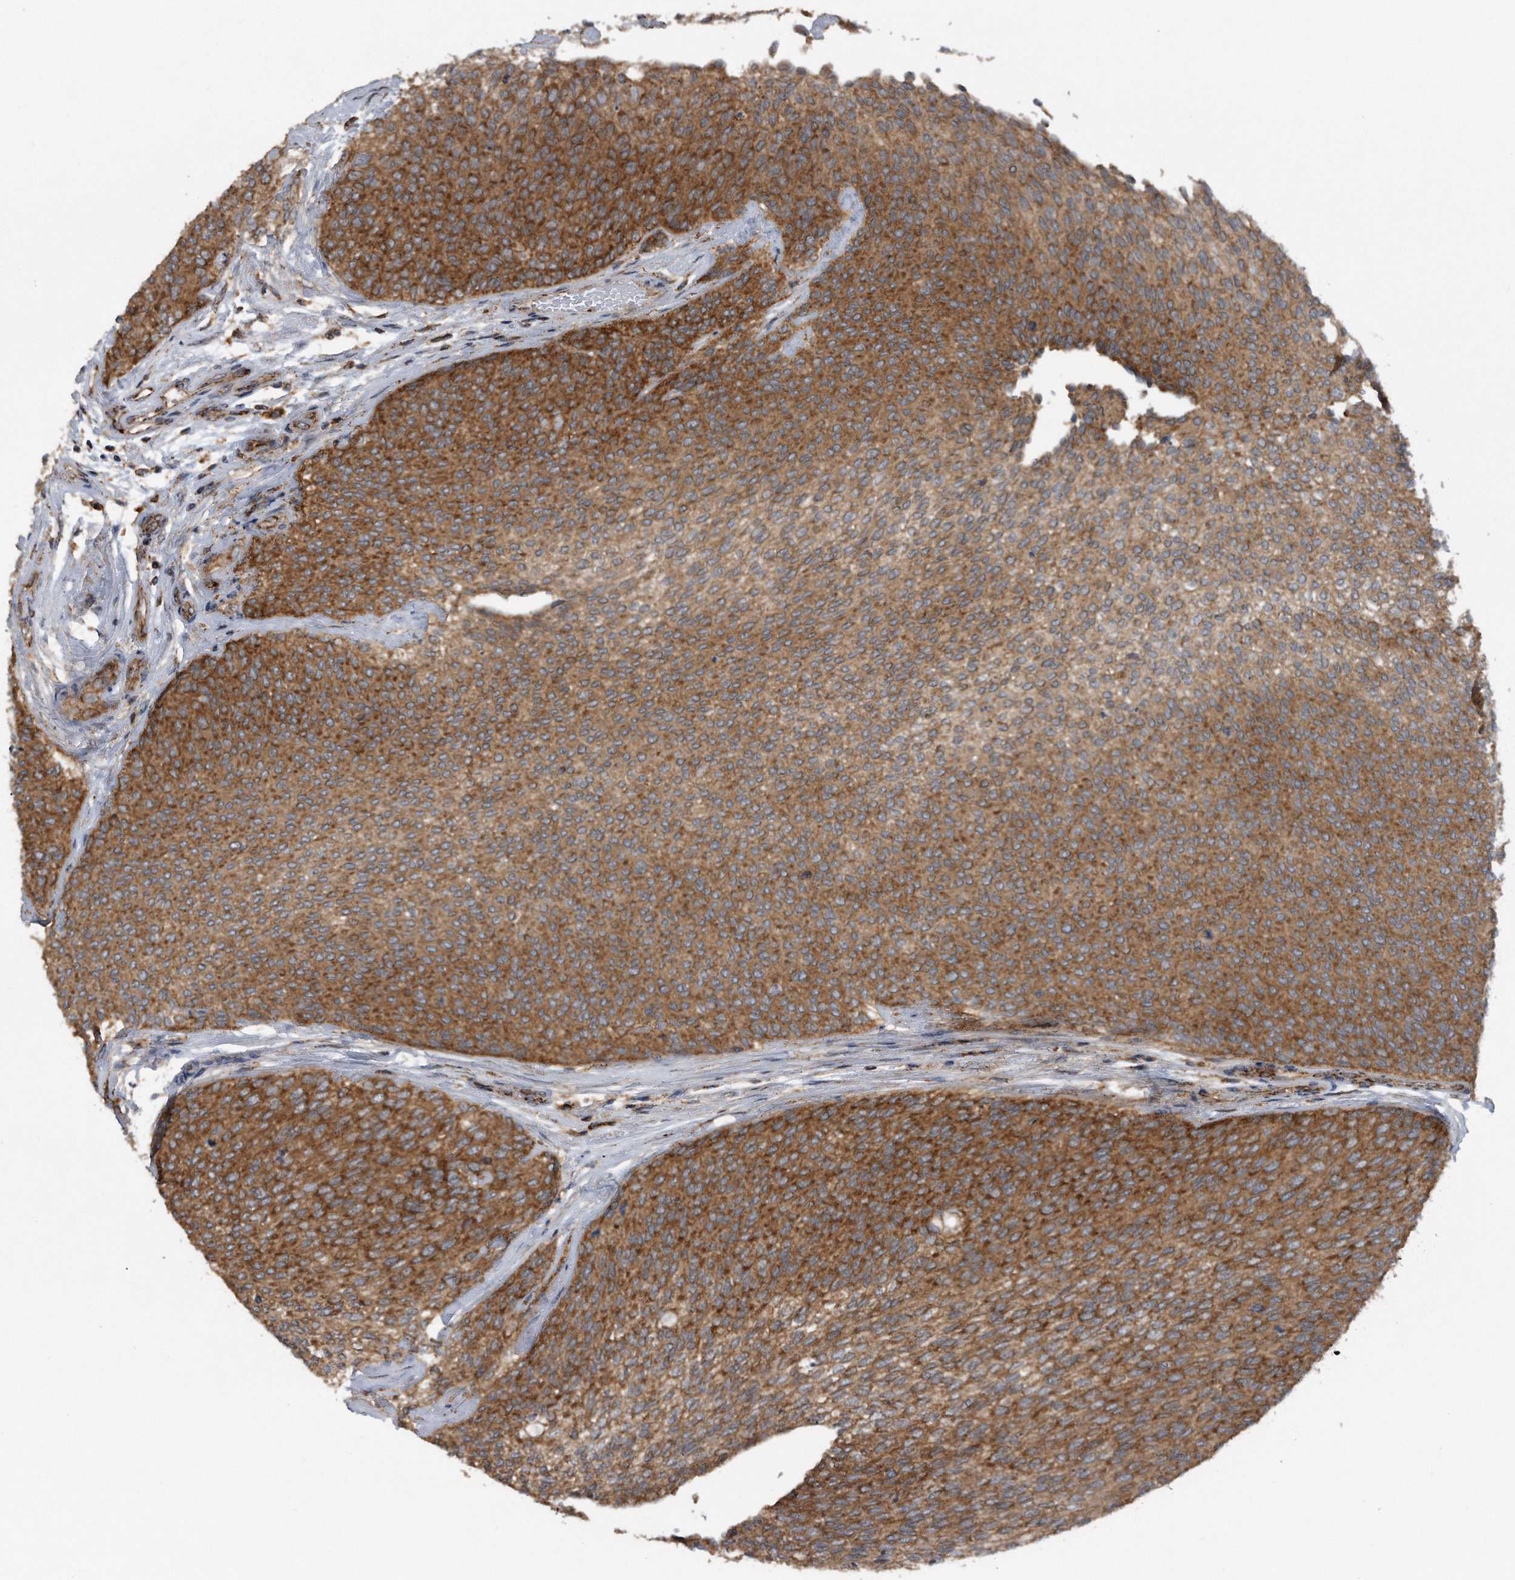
{"staining": {"intensity": "moderate", "quantity": ">75%", "location": "cytoplasmic/membranous"}, "tissue": "urothelial cancer", "cell_type": "Tumor cells", "image_type": "cancer", "snomed": [{"axis": "morphology", "description": "Urothelial carcinoma, Low grade"}, {"axis": "topography", "description": "Urinary bladder"}], "caption": "About >75% of tumor cells in human urothelial carcinoma (low-grade) show moderate cytoplasmic/membranous protein staining as visualized by brown immunohistochemical staining.", "gene": "ALPK2", "patient": {"sex": "female", "age": 79}}